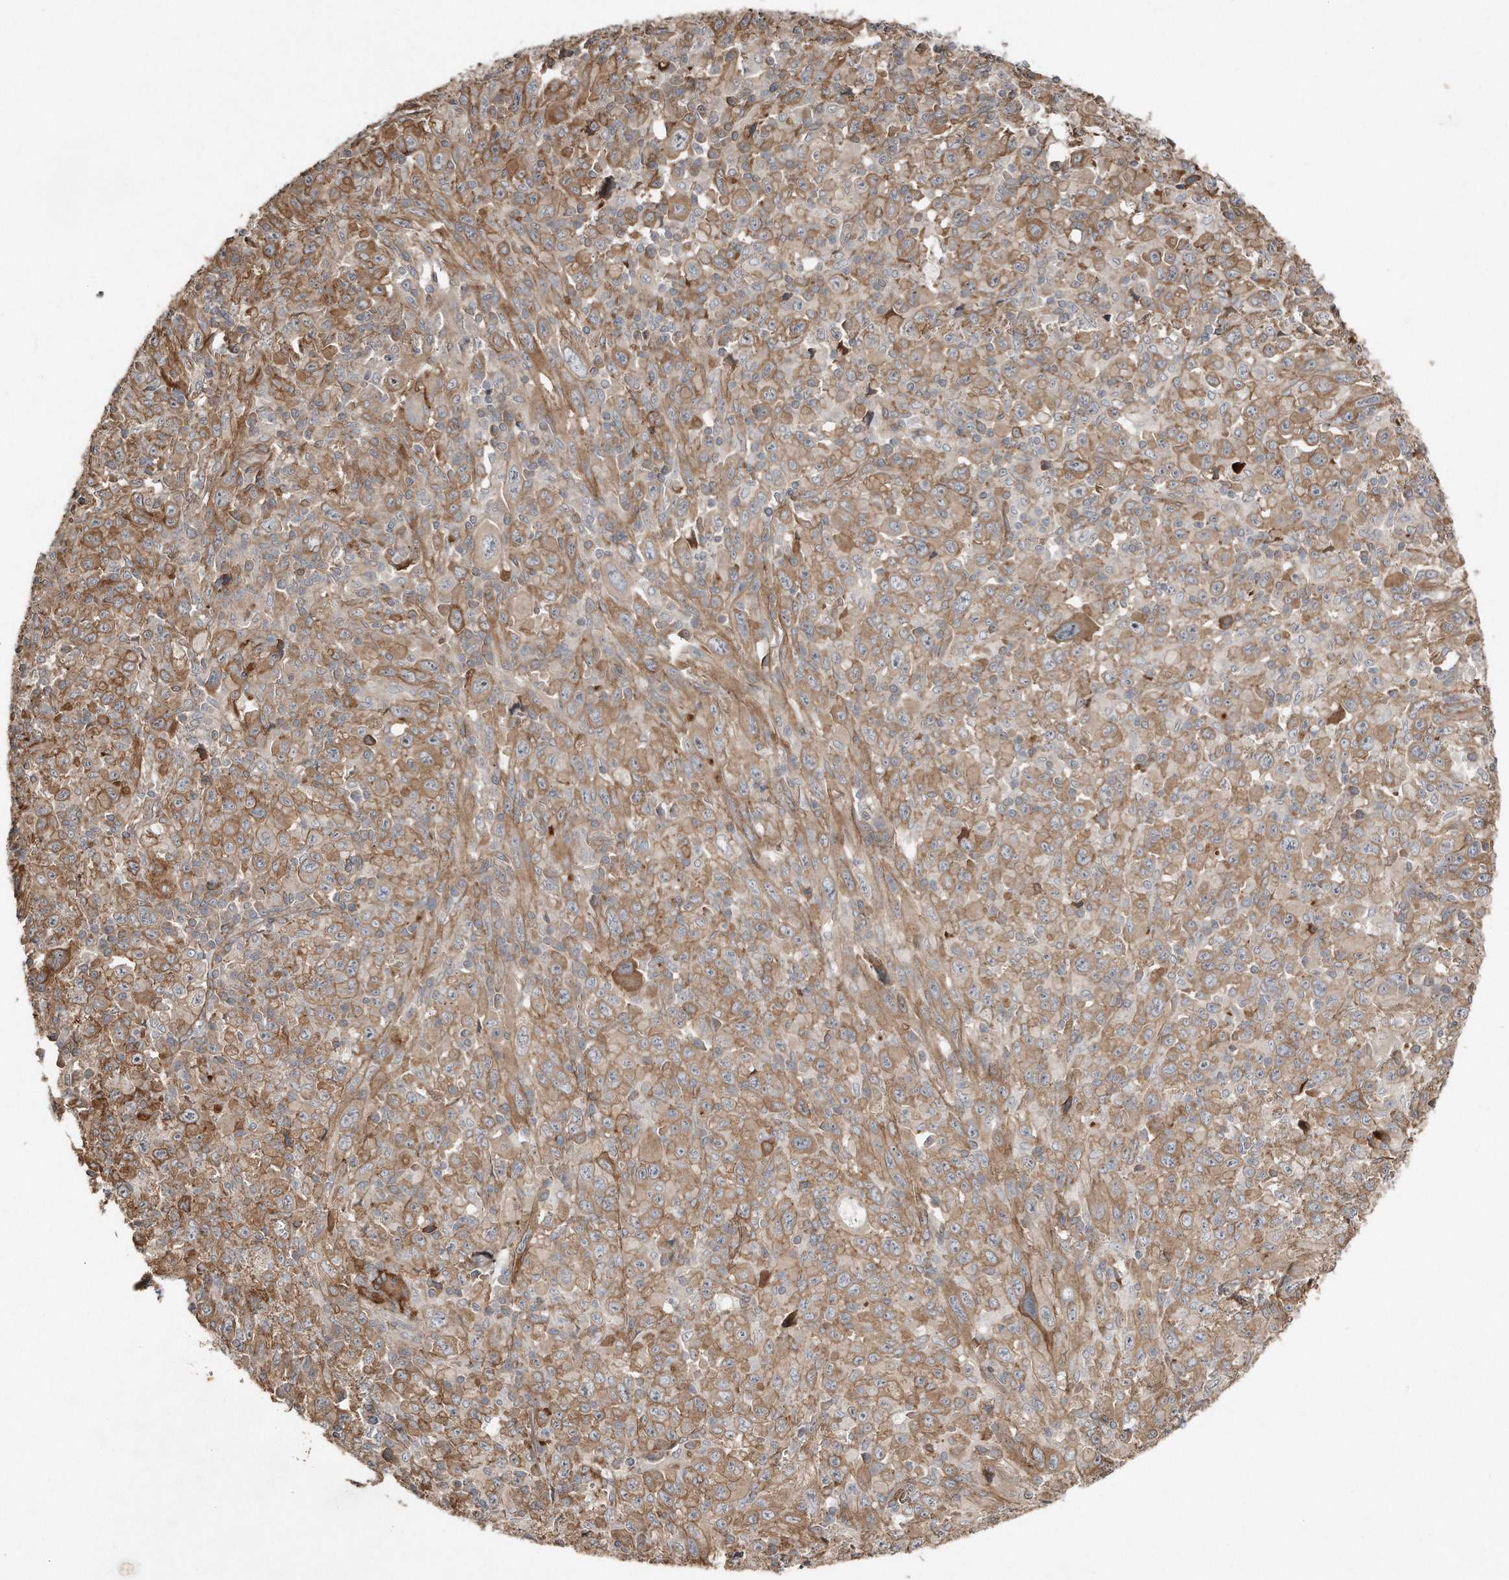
{"staining": {"intensity": "moderate", "quantity": ">75%", "location": "cytoplasmic/membranous"}, "tissue": "melanoma", "cell_type": "Tumor cells", "image_type": "cancer", "snomed": [{"axis": "morphology", "description": "Malignant melanoma, Metastatic site"}, {"axis": "topography", "description": "Skin"}], "caption": "Malignant melanoma (metastatic site) stained for a protein reveals moderate cytoplasmic/membranous positivity in tumor cells.", "gene": "SNAP47", "patient": {"sex": "female", "age": 56}}